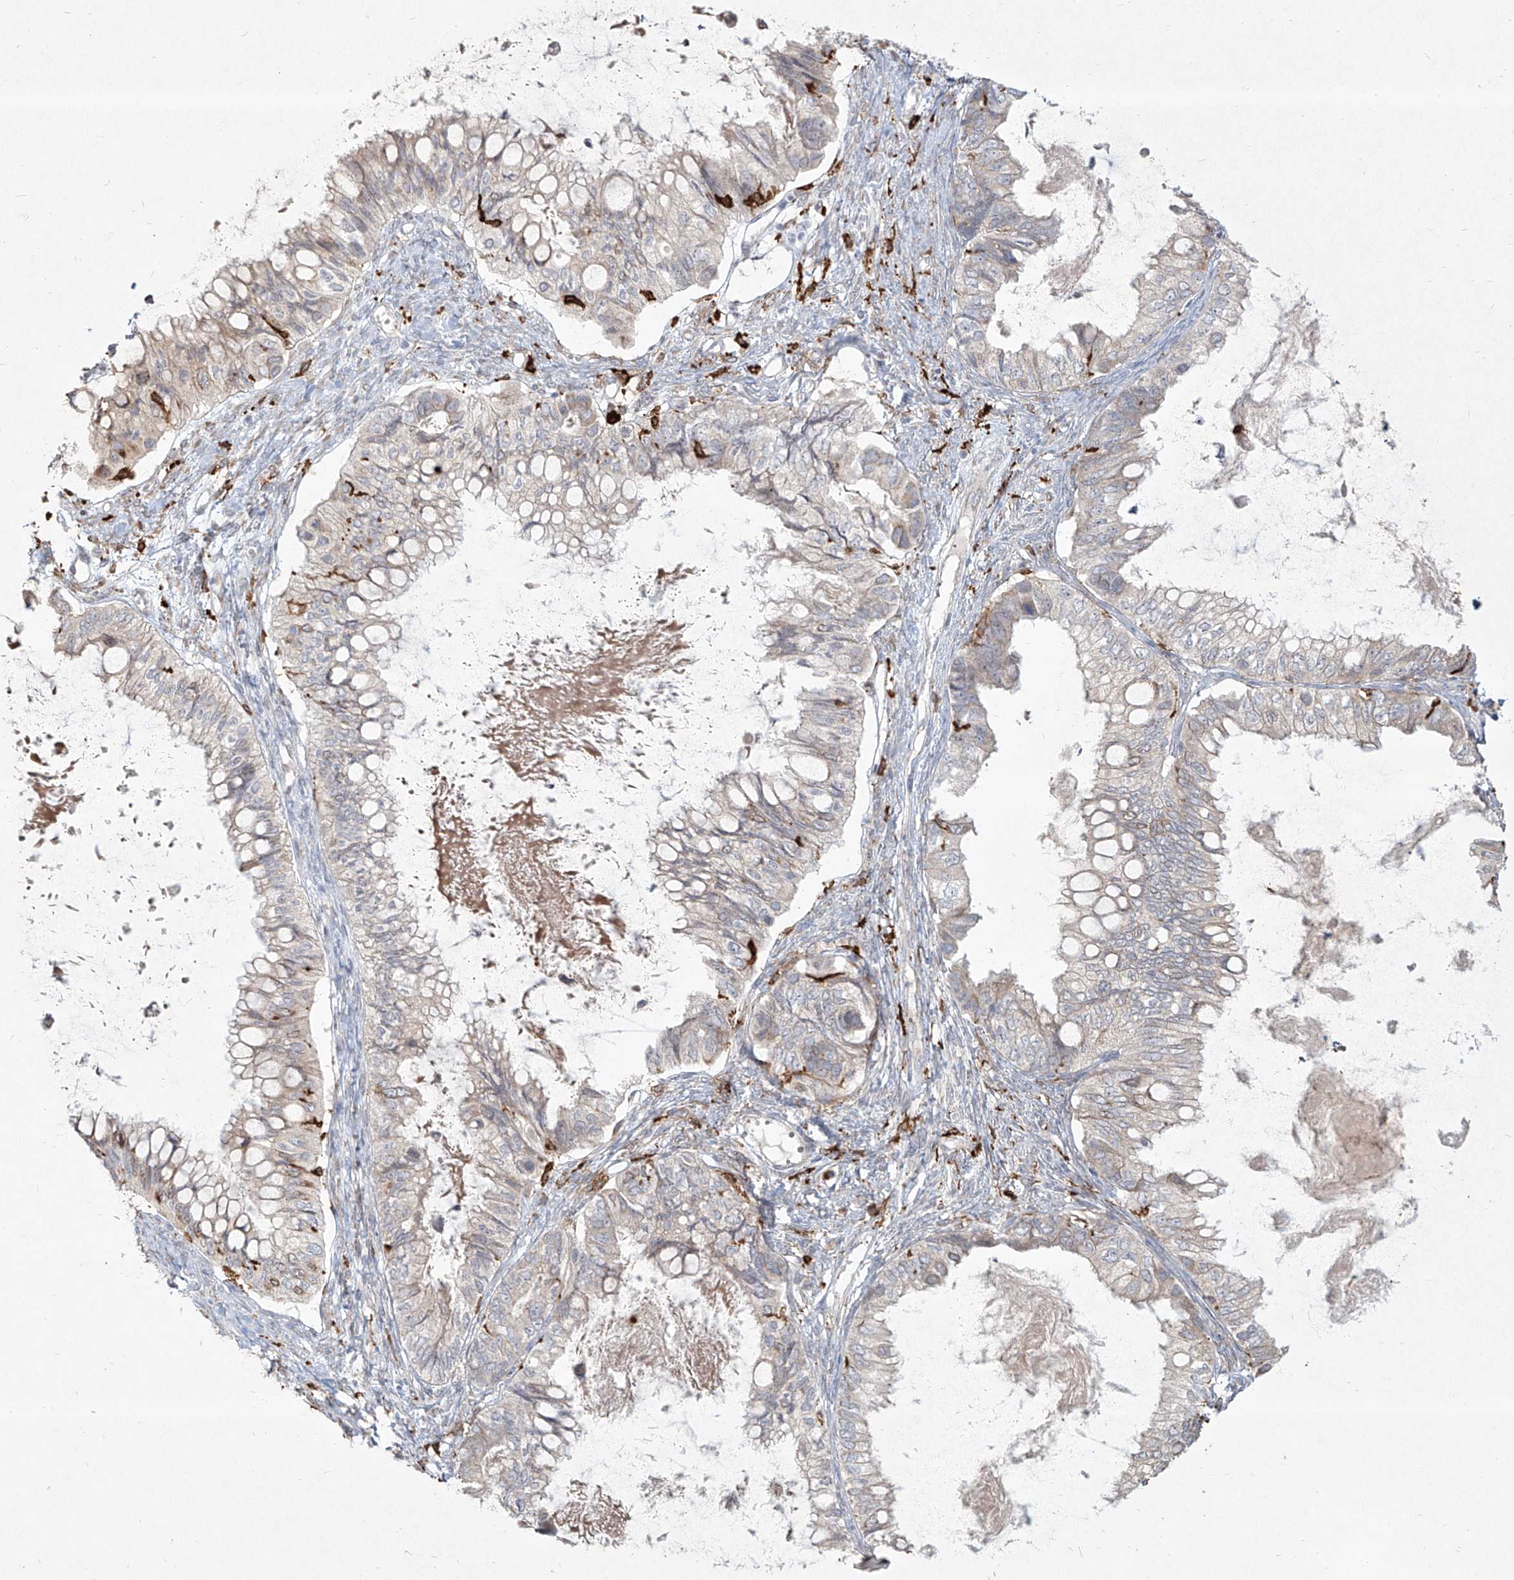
{"staining": {"intensity": "negative", "quantity": "none", "location": "none"}, "tissue": "ovarian cancer", "cell_type": "Tumor cells", "image_type": "cancer", "snomed": [{"axis": "morphology", "description": "Cystadenocarcinoma, mucinous, NOS"}, {"axis": "topography", "description": "Ovary"}], "caption": "Immunohistochemistry of ovarian mucinous cystadenocarcinoma displays no expression in tumor cells. The staining is performed using DAB brown chromogen with nuclei counter-stained in using hematoxylin.", "gene": "CD209", "patient": {"sex": "female", "age": 80}}